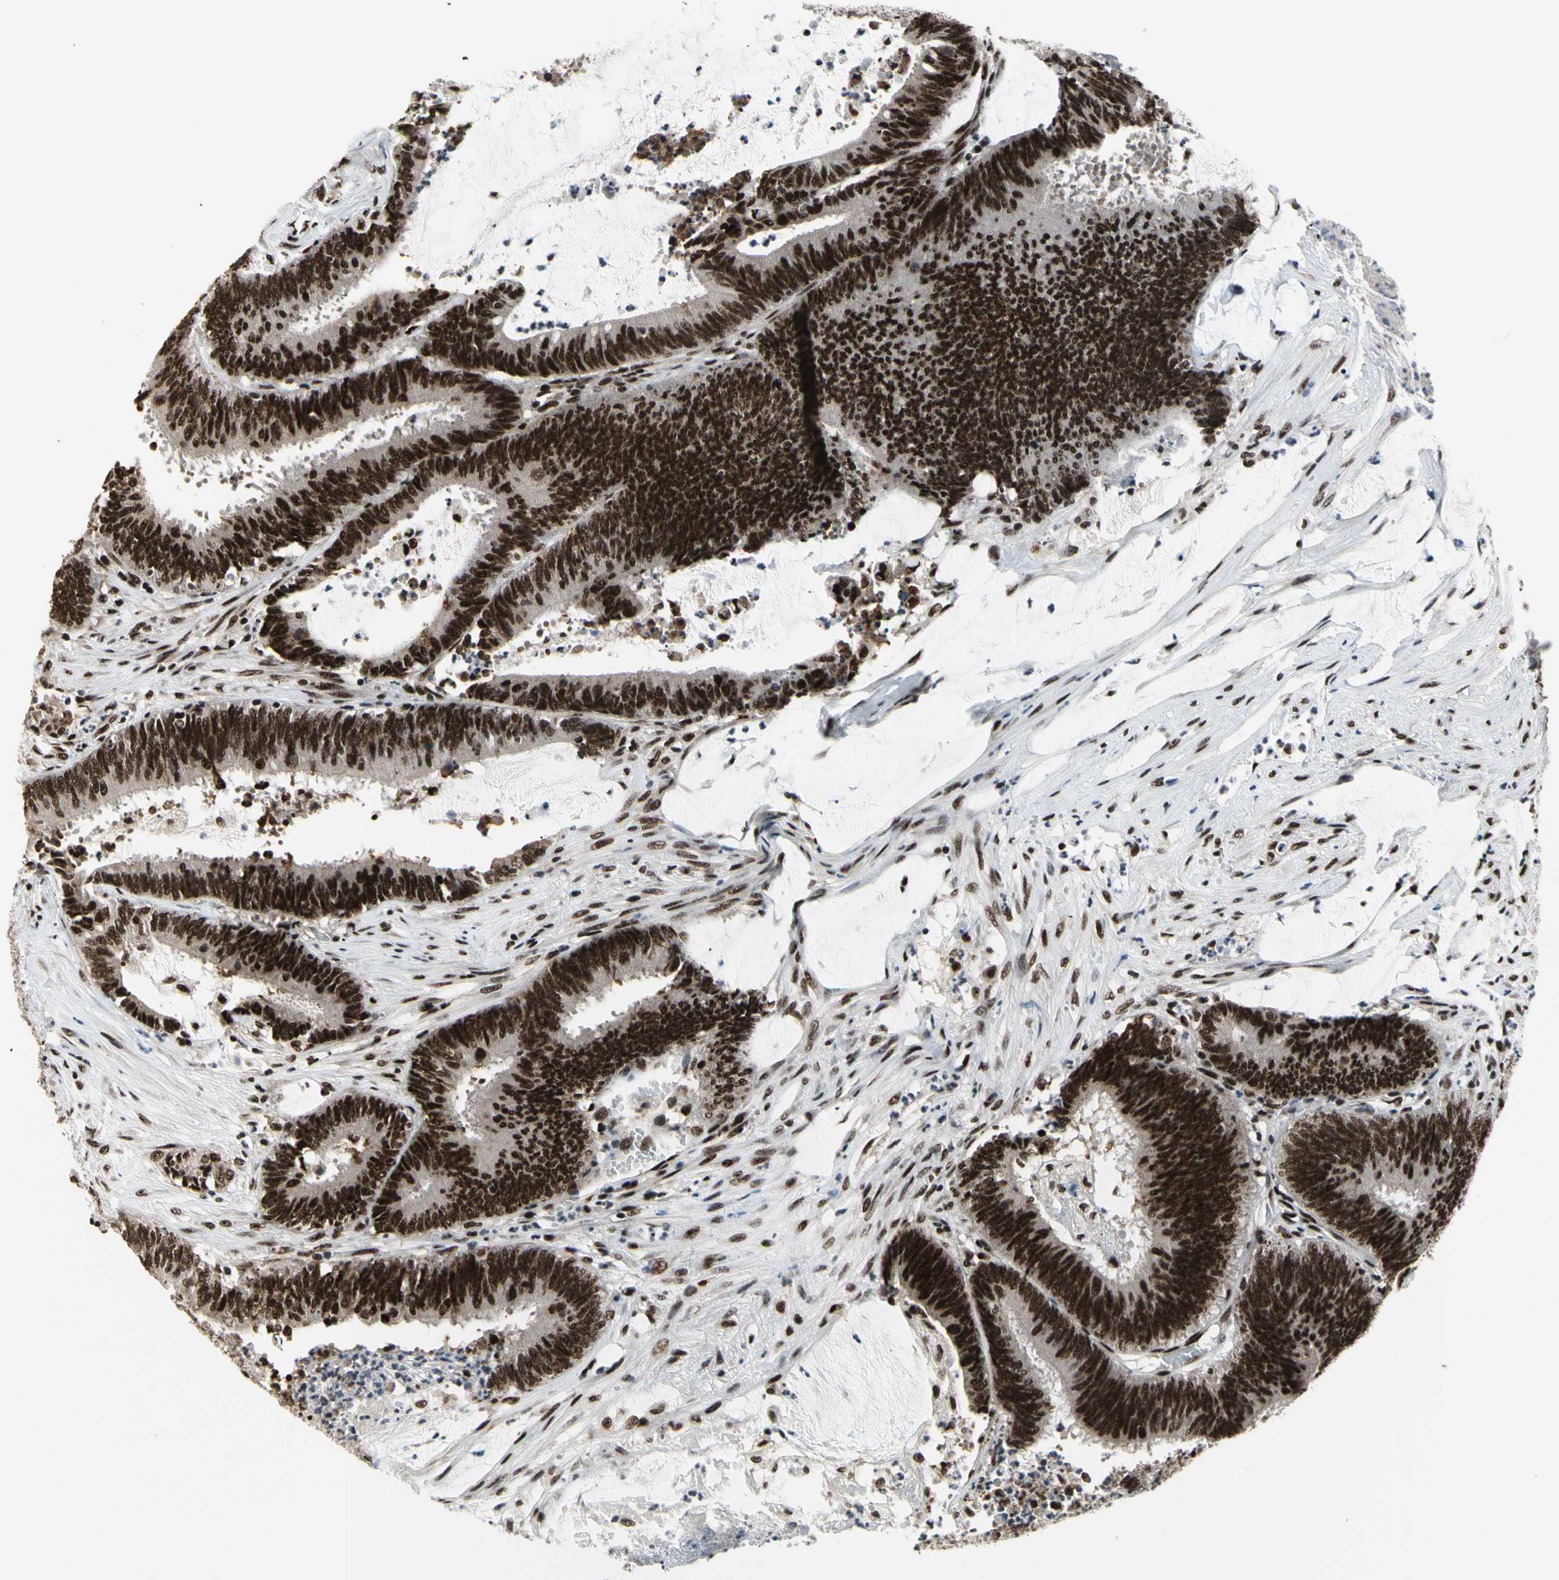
{"staining": {"intensity": "strong", "quantity": ">75%", "location": "nuclear"}, "tissue": "colorectal cancer", "cell_type": "Tumor cells", "image_type": "cancer", "snomed": [{"axis": "morphology", "description": "Adenocarcinoma, NOS"}, {"axis": "topography", "description": "Rectum"}], "caption": "A high amount of strong nuclear expression is identified in approximately >75% of tumor cells in colorectal adenocarcinoma tissue. (brown staining indicates protein expression, while blue staining denotes nuclei).", "gene": "SRSF11", "patient": {"sex": "female", "age": 66}}